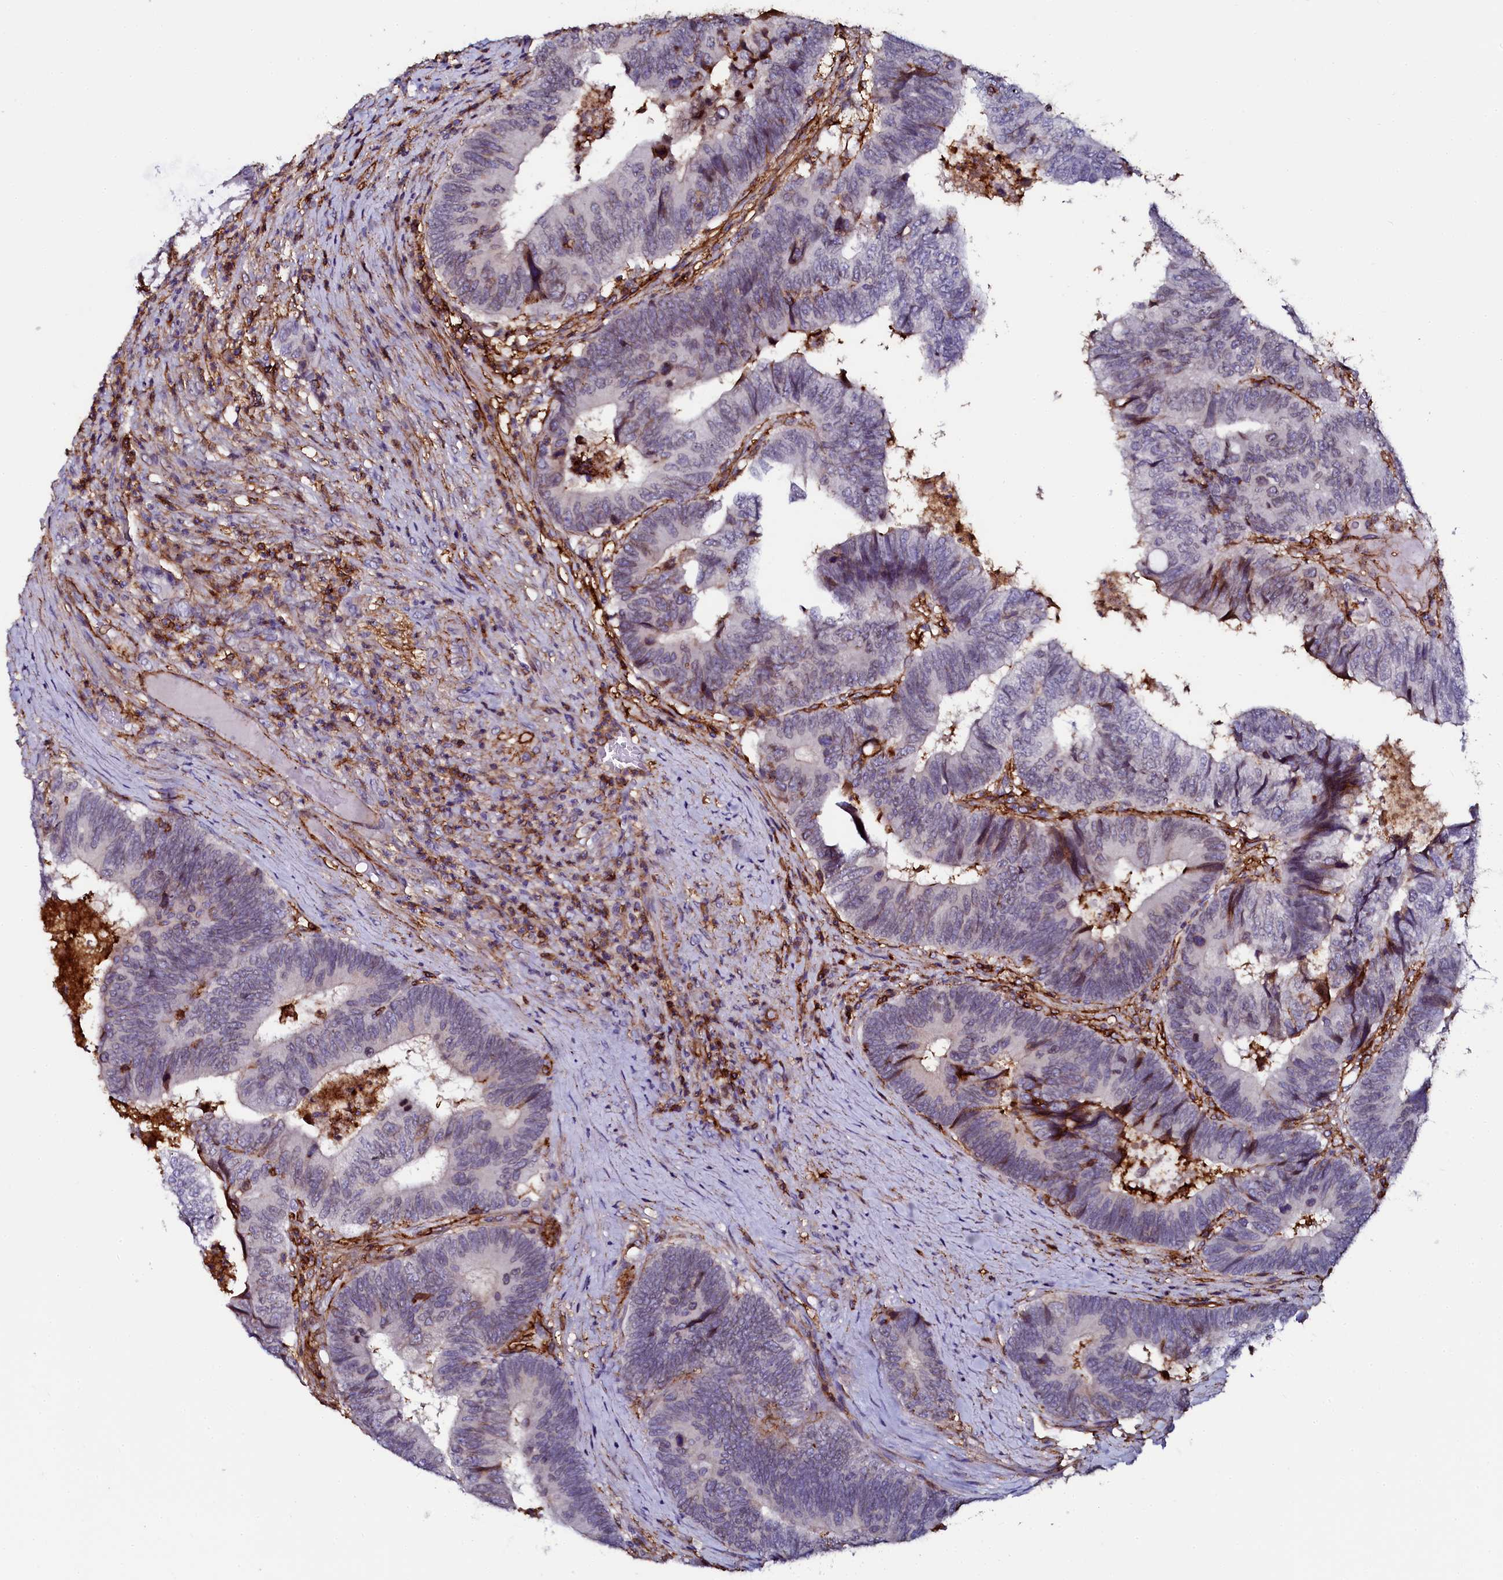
{"staining": {"intensity": "negative", "quantity": "none", "location": "none"}, "tissue": "colorectal cancer", "cell_type": "Tumor cells", "image_type": "cancer", "snomed": [{"axis": "morphology", "description": "Adenocarcinoma, NOS"}, {"axis": "topography", "description": "Colon"}], "caption": "A high-resolution image shows immunohistochemistry (IHC) staining of colorectal adenocarcinoma, which exhibits no significant expression in tumor cells.", "gene": "AAAS", "patient": {"sex": "female", "age": 67}}